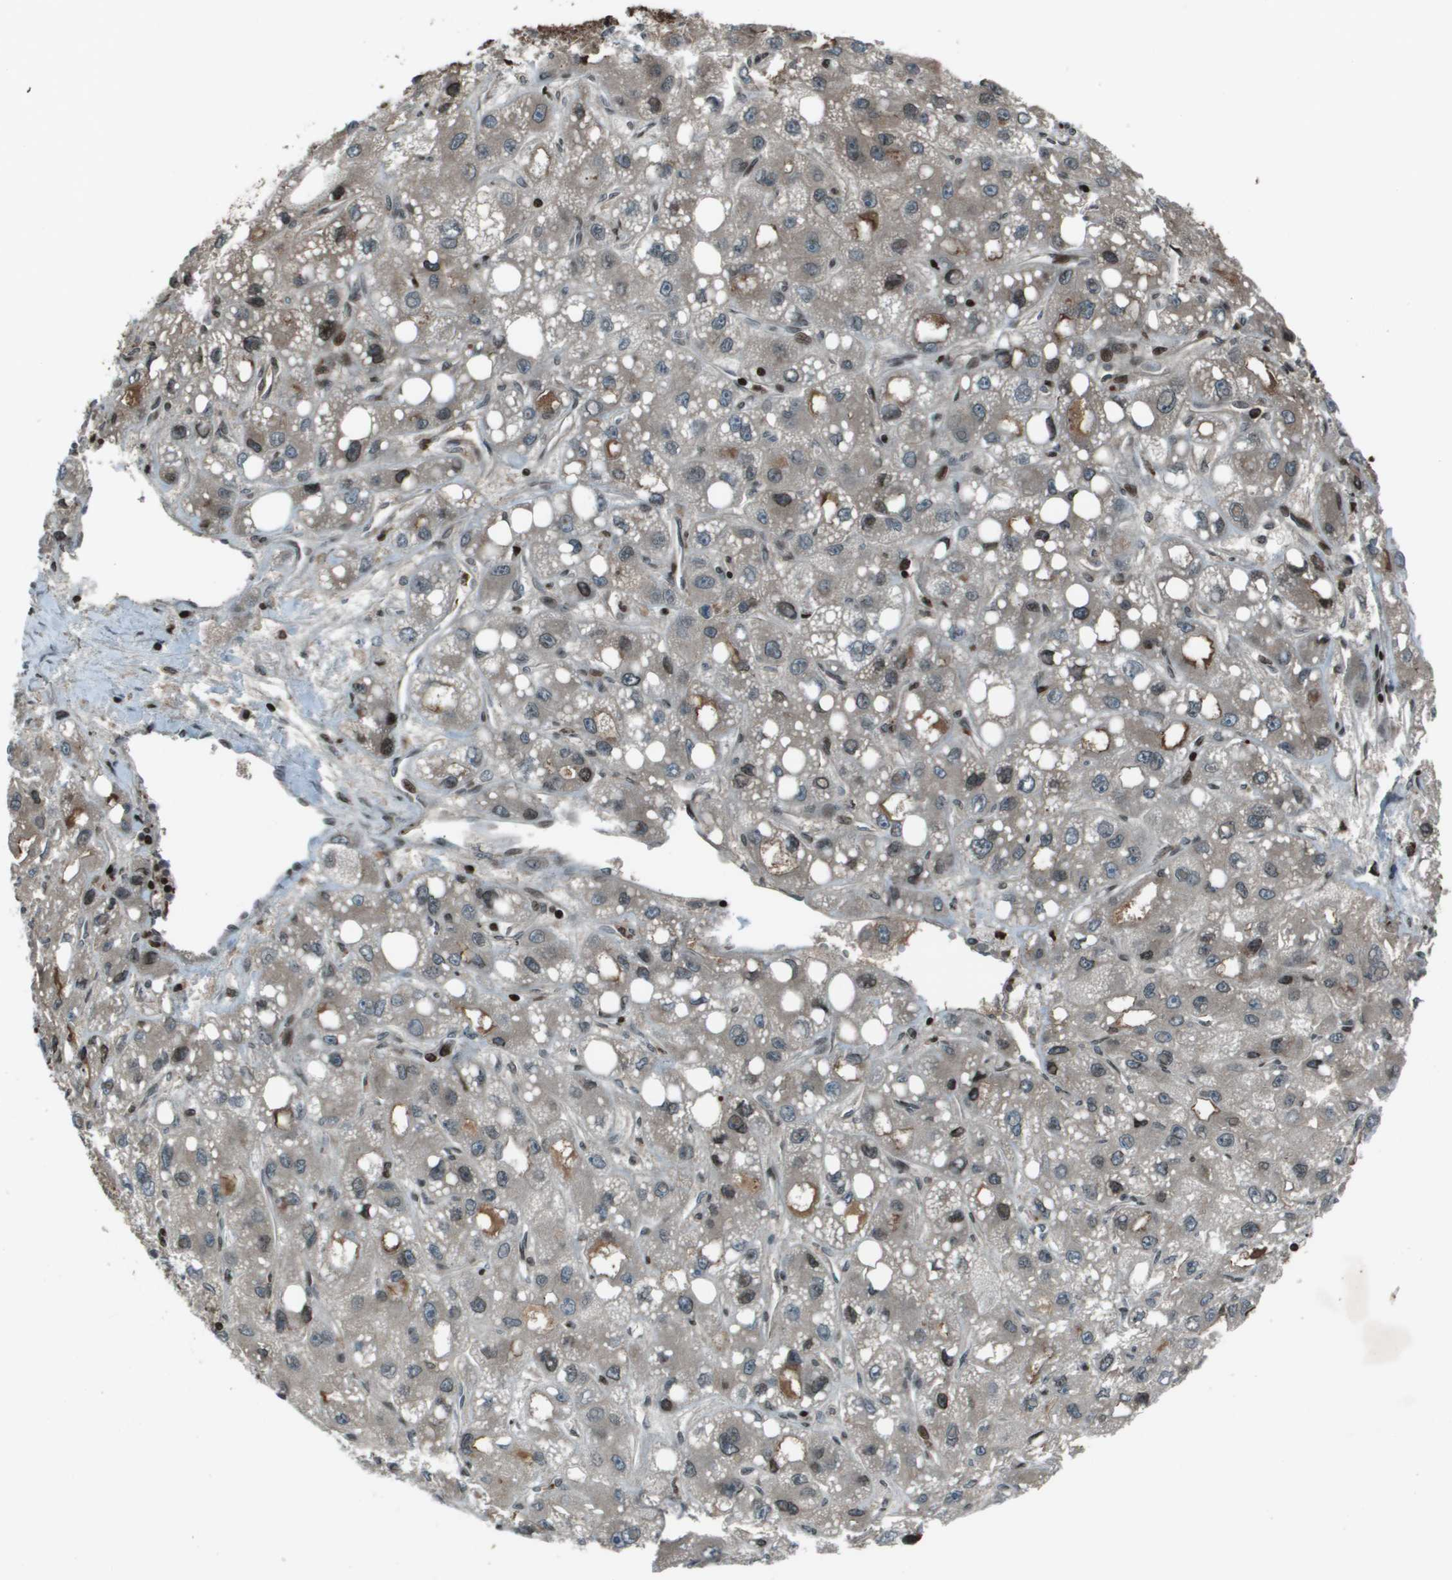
{"staining": {"intensity": "moderate", "quantity": "<25%", "location": "nuclear"}, "tissue": "liver cancer", "cell_type": "Tumor cells", "image_type": "cancer", "snomed": [{"axis": "morphology", "description": "Carcinoma, Hepatocellular, NOS"}, {"axis": "topography", "description": "Liver"}], "caption": "Immunohistochemical staining of human liver cancer shows low levels of moderate nuclear protein positivity in approximately <25% of tumor cells.", "gene": "CXCL12", "patient": {"sex": "male", "age": 55}}